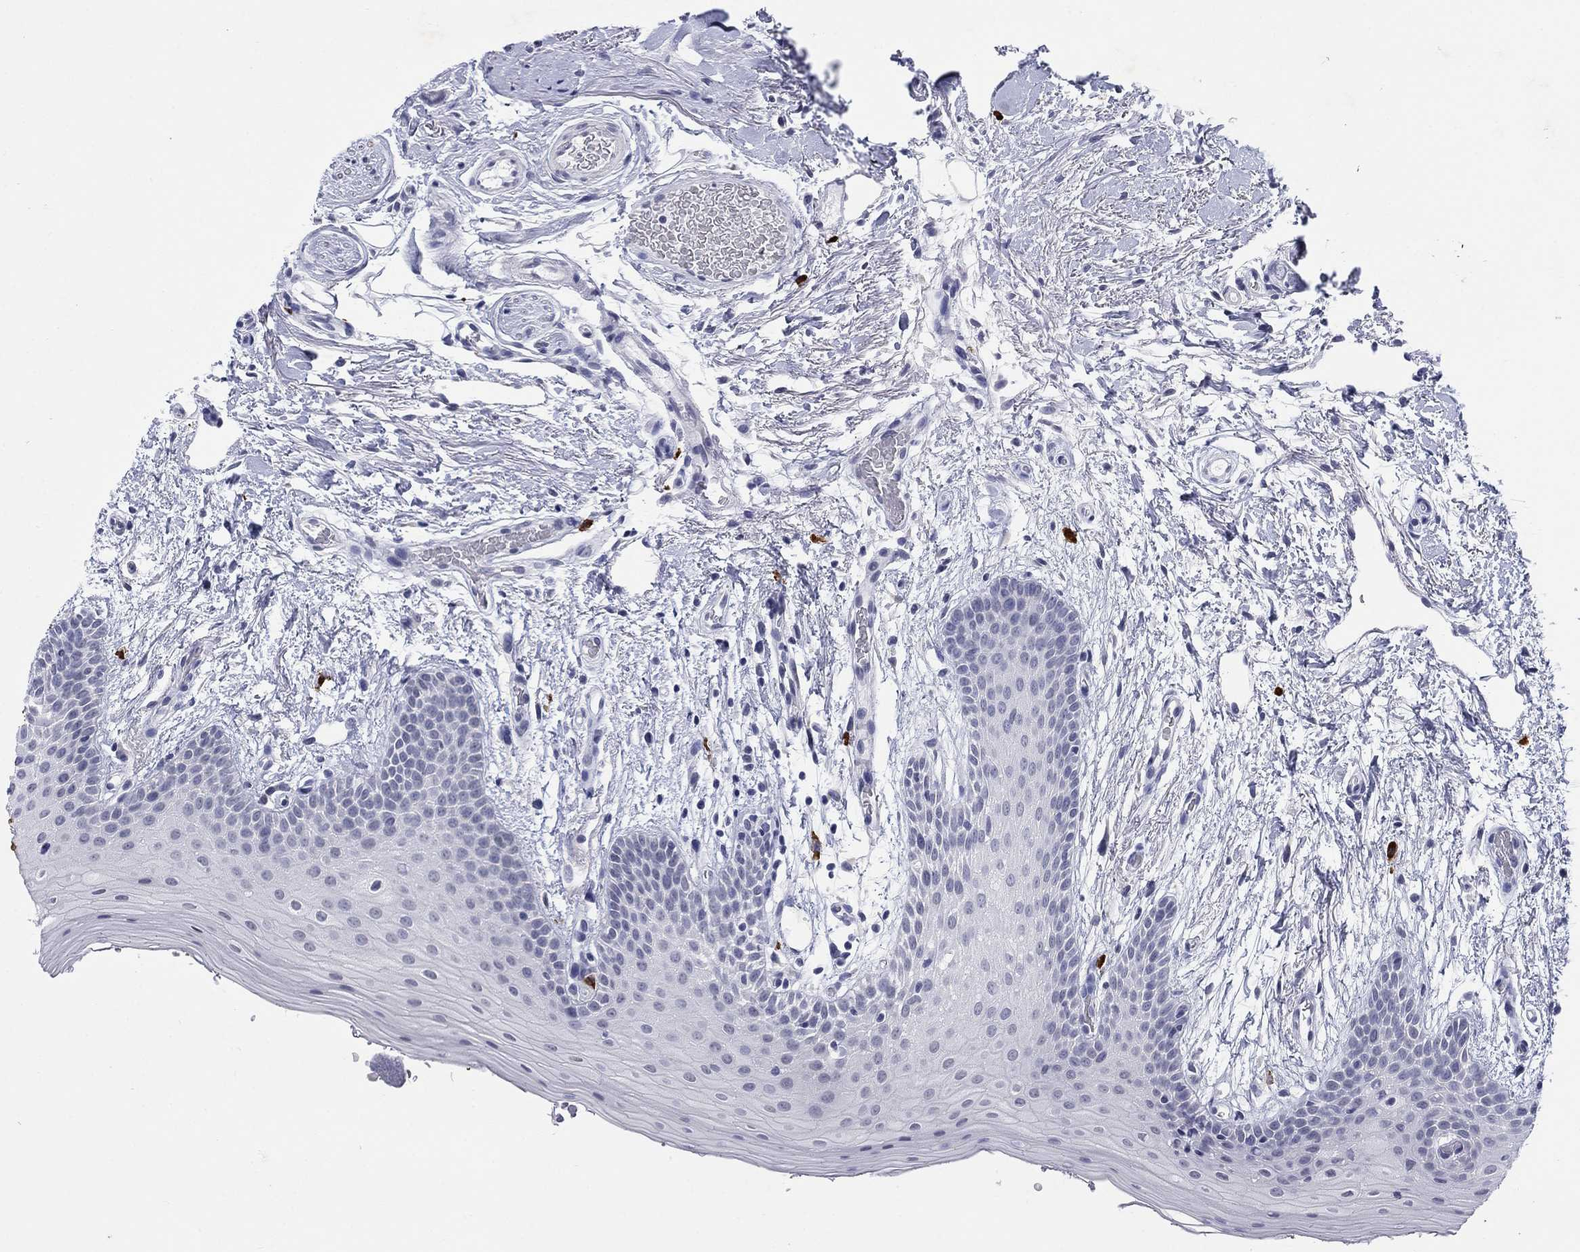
{"staining": {"intensity": "negative", "quantity": "none", "location": "none"}, "tissue": "oral mucosa", "cell_type": "Squamous epithelial cells", "image_type": "normal", "snomed": [{"axis": "morphology", "description": "Normal tissue, NOS"}, {"axis": "topography", "description": "Oral tissue"}, {"axis": "topography", "description": "Tounge, NOS"}], "caption": "This is an immunohistochemistry (IHC) micrograph of benign human oral mucosa. There is no expression in squamous epithelial cells.", "gene": "ECEL1", "patient": {"sex": "female", "age": 86}}